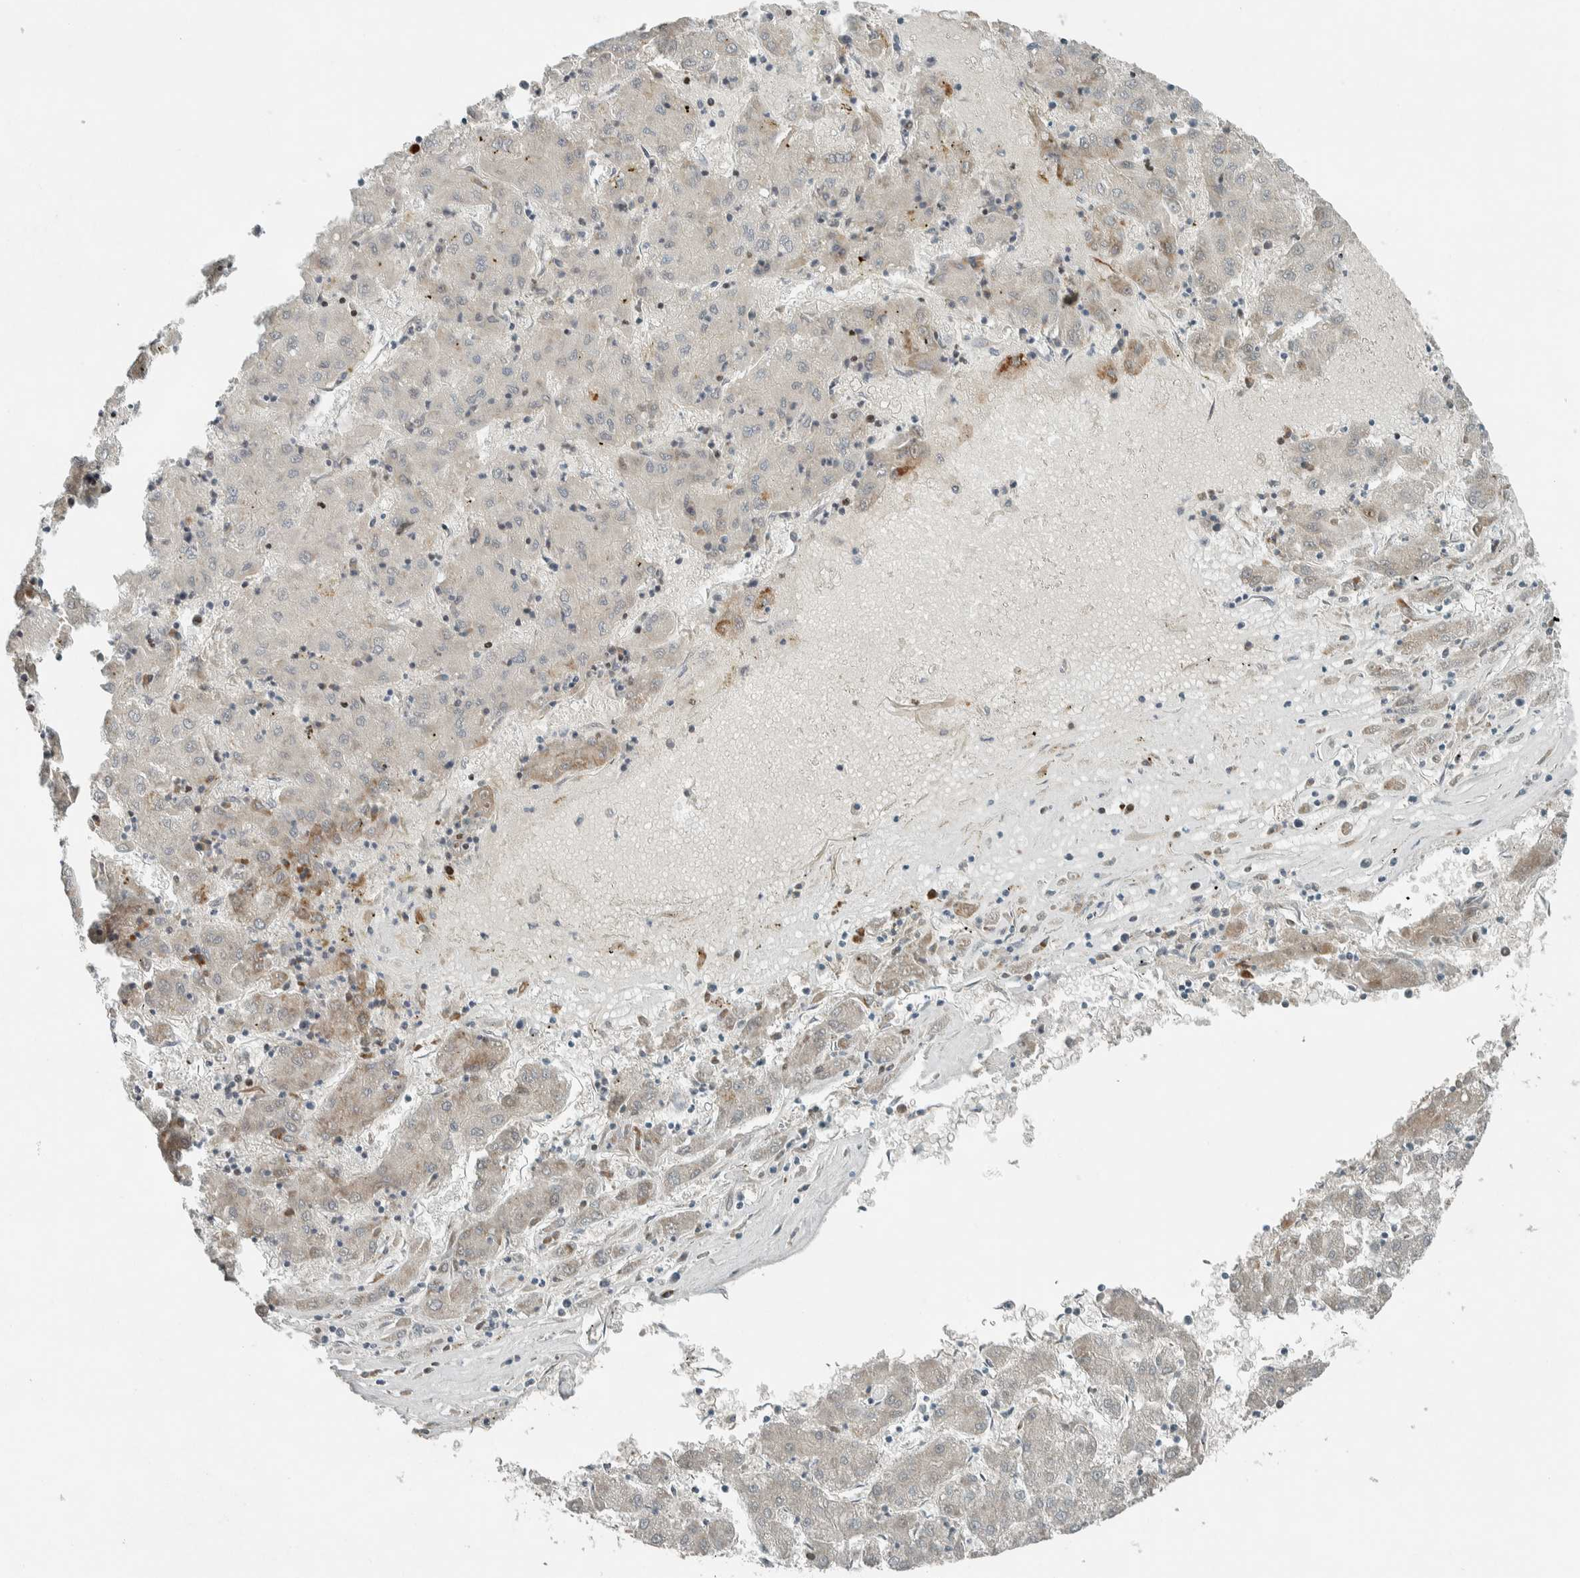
{"staining": {"intensity": "negative", "quantity": "none", "location": "none"}, "tissue": "liver cancer", "cell_type": "Tumor cells", "image_type": "cancer", "snomed": [{"axis": "morphology", "description": "Carcinoma, Hepatocellular, NOS"}, {"axis": "topography", "description": "Liver"}], "caption": "Human liver cancer (hepatocellular carcinoma) stained for a protein using IHC reveals no positivity in tumor cells.", "gene": "CERCAM", "patient": {"sex": "male", "age": 72}}